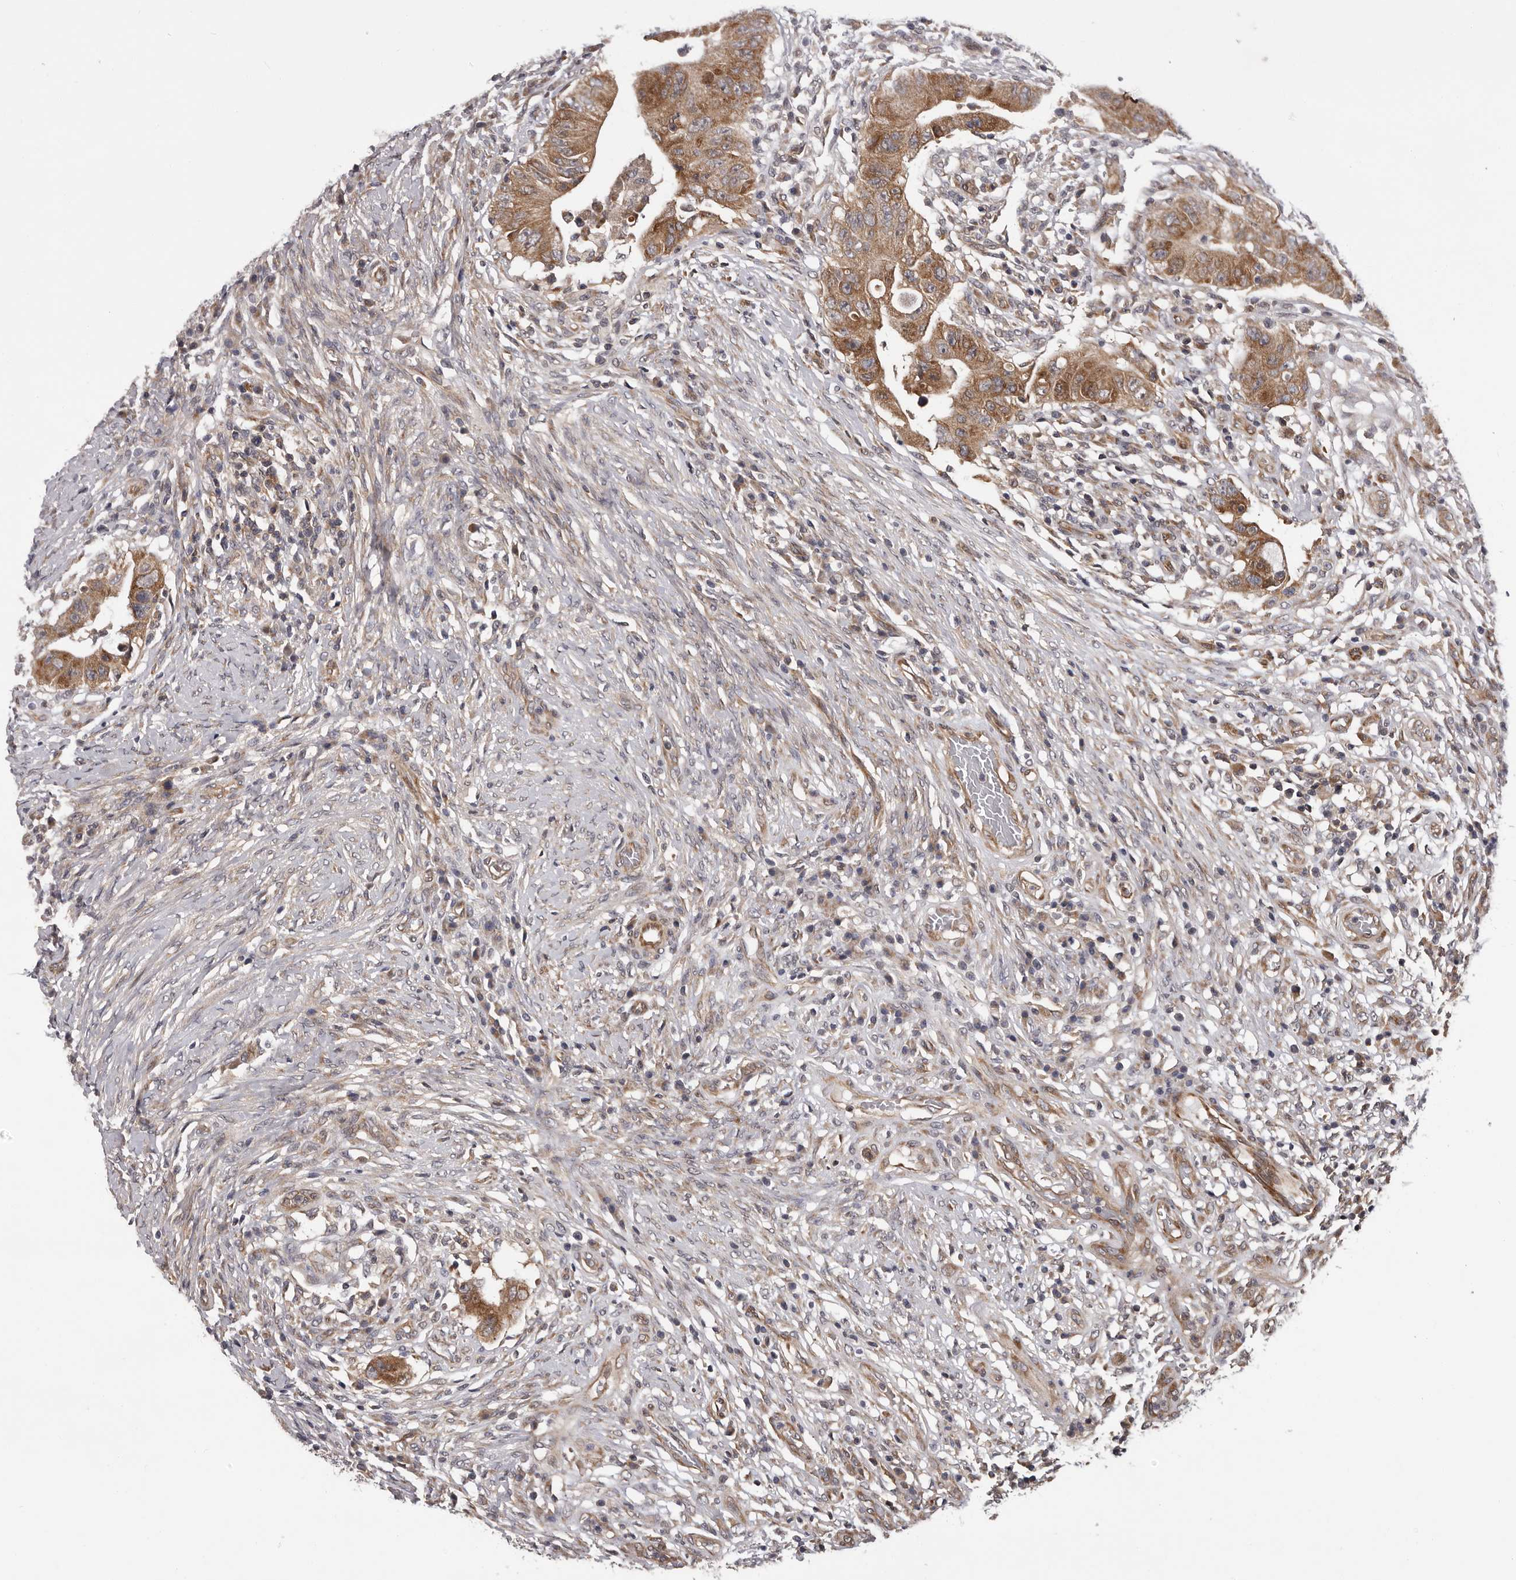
{"staining": {"intensity": "moderate", "quantity": ">75%", "location": "cytoplasmic/membranous"}, "tissue": "colorectal cancer", "cell_type": "Tumor cells", "image_type": "cancer", "snomed": [{"axis": "morphology", "description": "Adenocarcinoma, NOS"}, {"axis": "topography", "description": "Rectum"}], "caption": "Human colorectal adenocarcinoma stained with a protein marker exhibits moderate staining in tumor cells.", "gene": "VPS37A", "patient": {"sex": "female", "age": 71}}